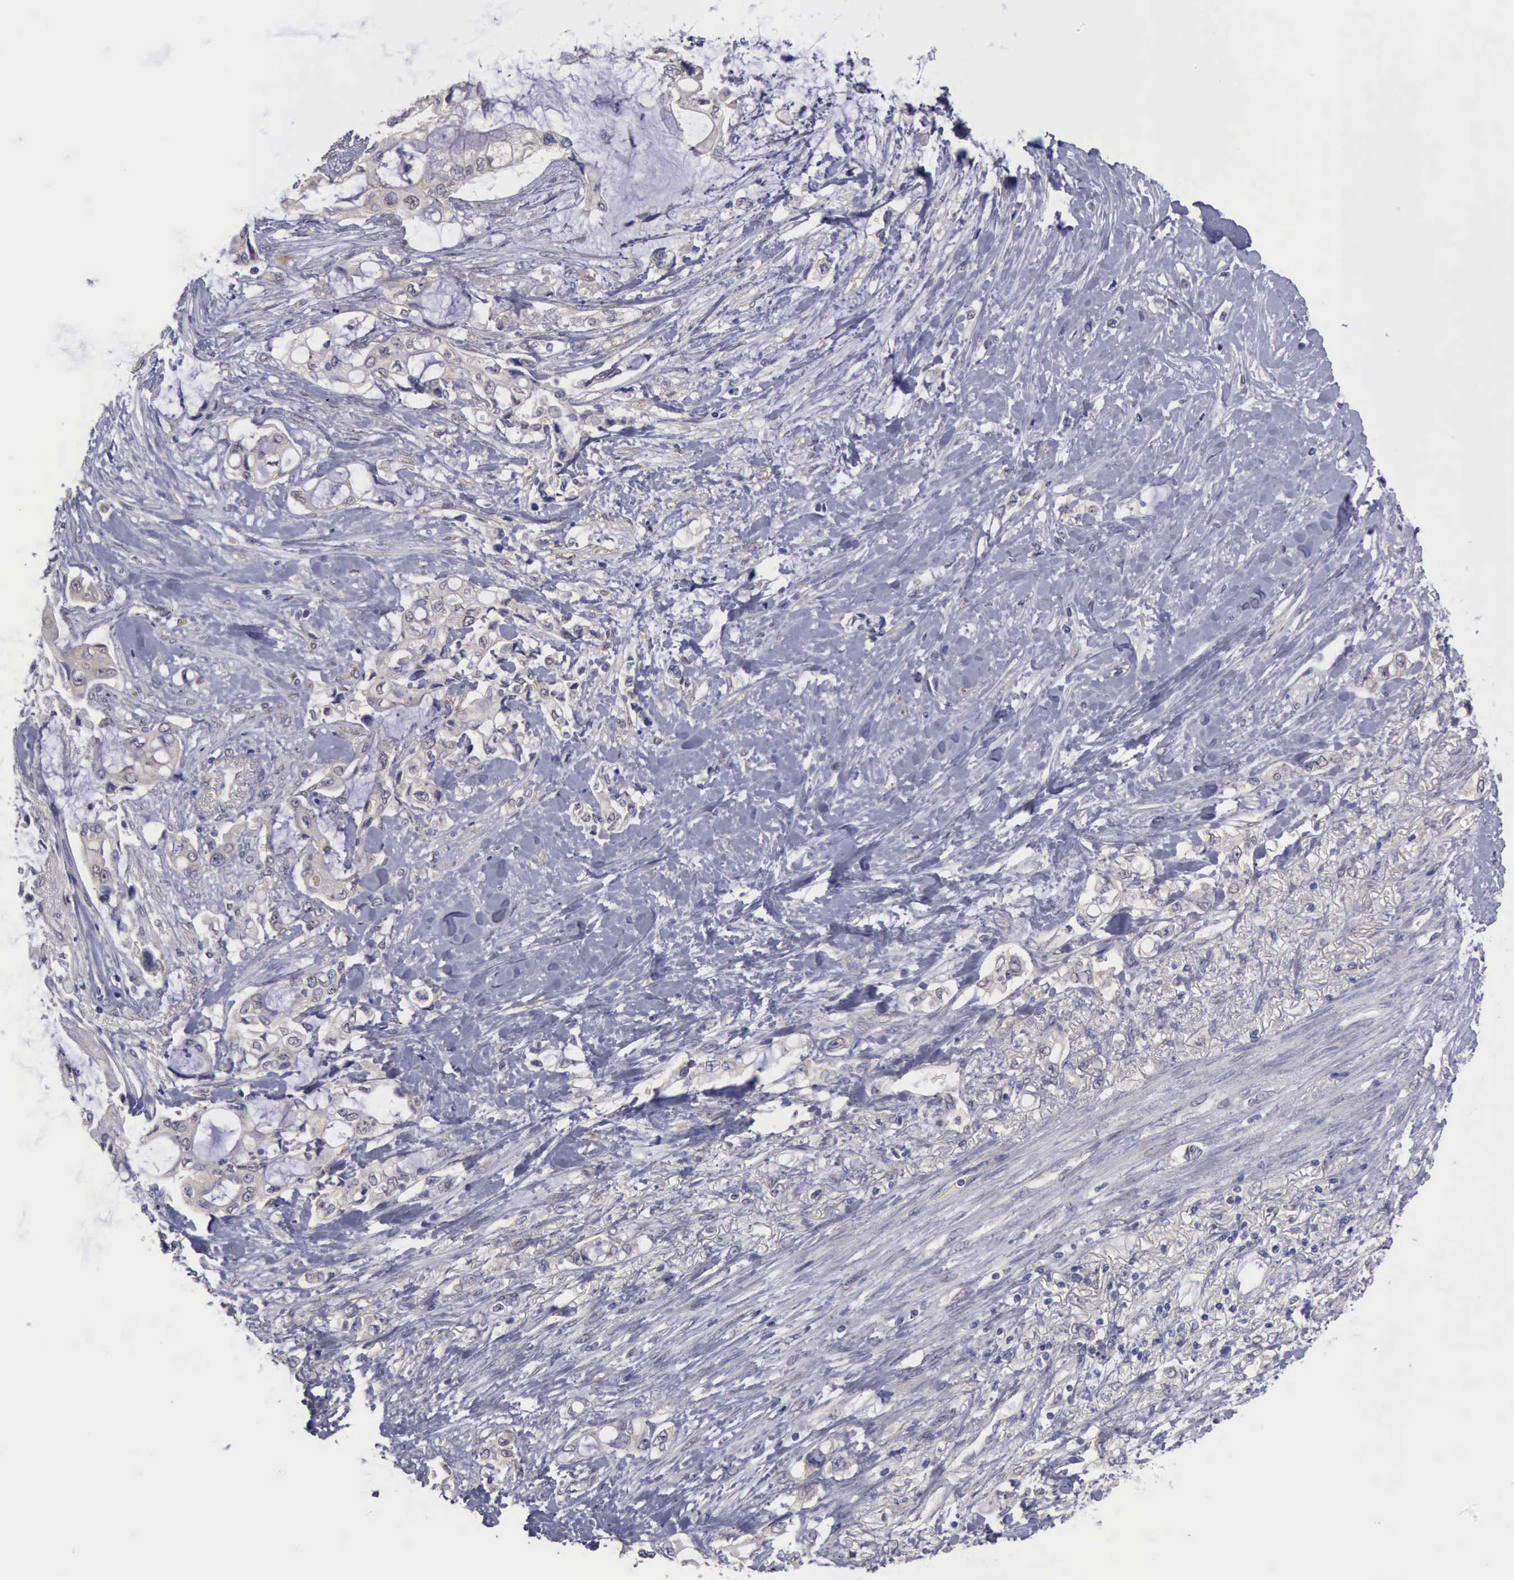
{"staining": {"intensity": "weak", "quantity": "25%-75%", "location": "cytoplasmic/membranous"}, "tissue": "pancreatic cancer", "cell_type": "Tumor cells", "image_type": "cancer", "snomed": [{"axis": "morphology", "description": "Adenocarcinoma, NOS"}, {"axis": "topography", "description": "Pancreas"}], "caption": "Immunohistochemistry of human pancreatic cancer demonstrates low levels of weak cytoplasmic/membranous positivity in about 25%-75% of tumor cells.", "gene": "PHKA1", "patient": {"sex": "female", "age": 70}}